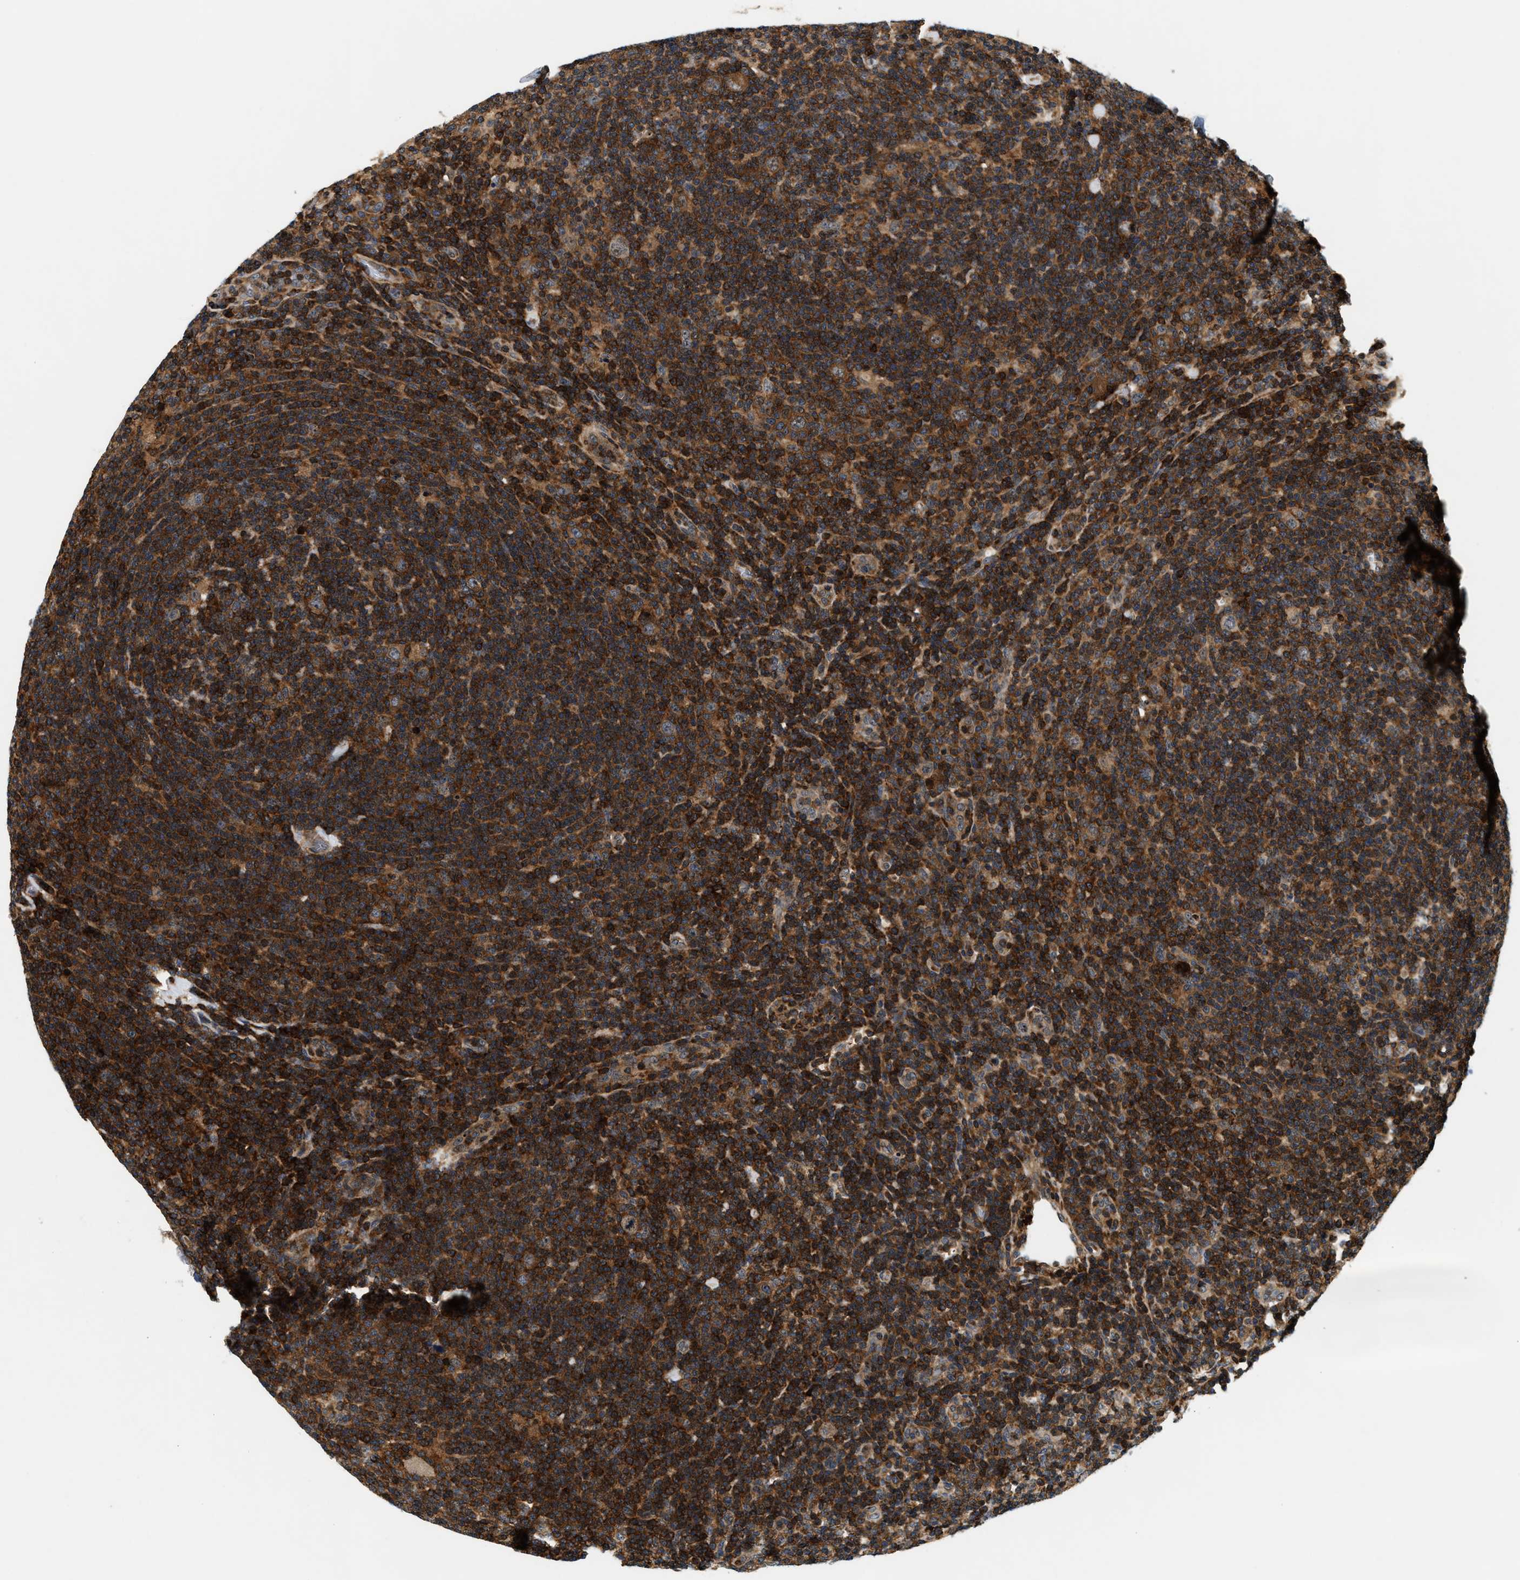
{"staining": {"intensity": "moderate", "quantity": ">75%", "location": "cytoplasmic/membranous"}, "tissue": "lymphoma", "cell_type": "Tumor cells", "image_type": "cancer", "snomed": [{"axis": "morphology", "description": "Hodgkin's disease, NOS"}, {"axis": "topography", "description": "Lymph node"}], "caption": "Tumor cells reveal medium levels of moderate cytoplasmic/membranous staining in about >75% of cells in human Hodgkin's disease.", "gene": "SAMD9", "patient": {"sex": "female", "age": 57}}